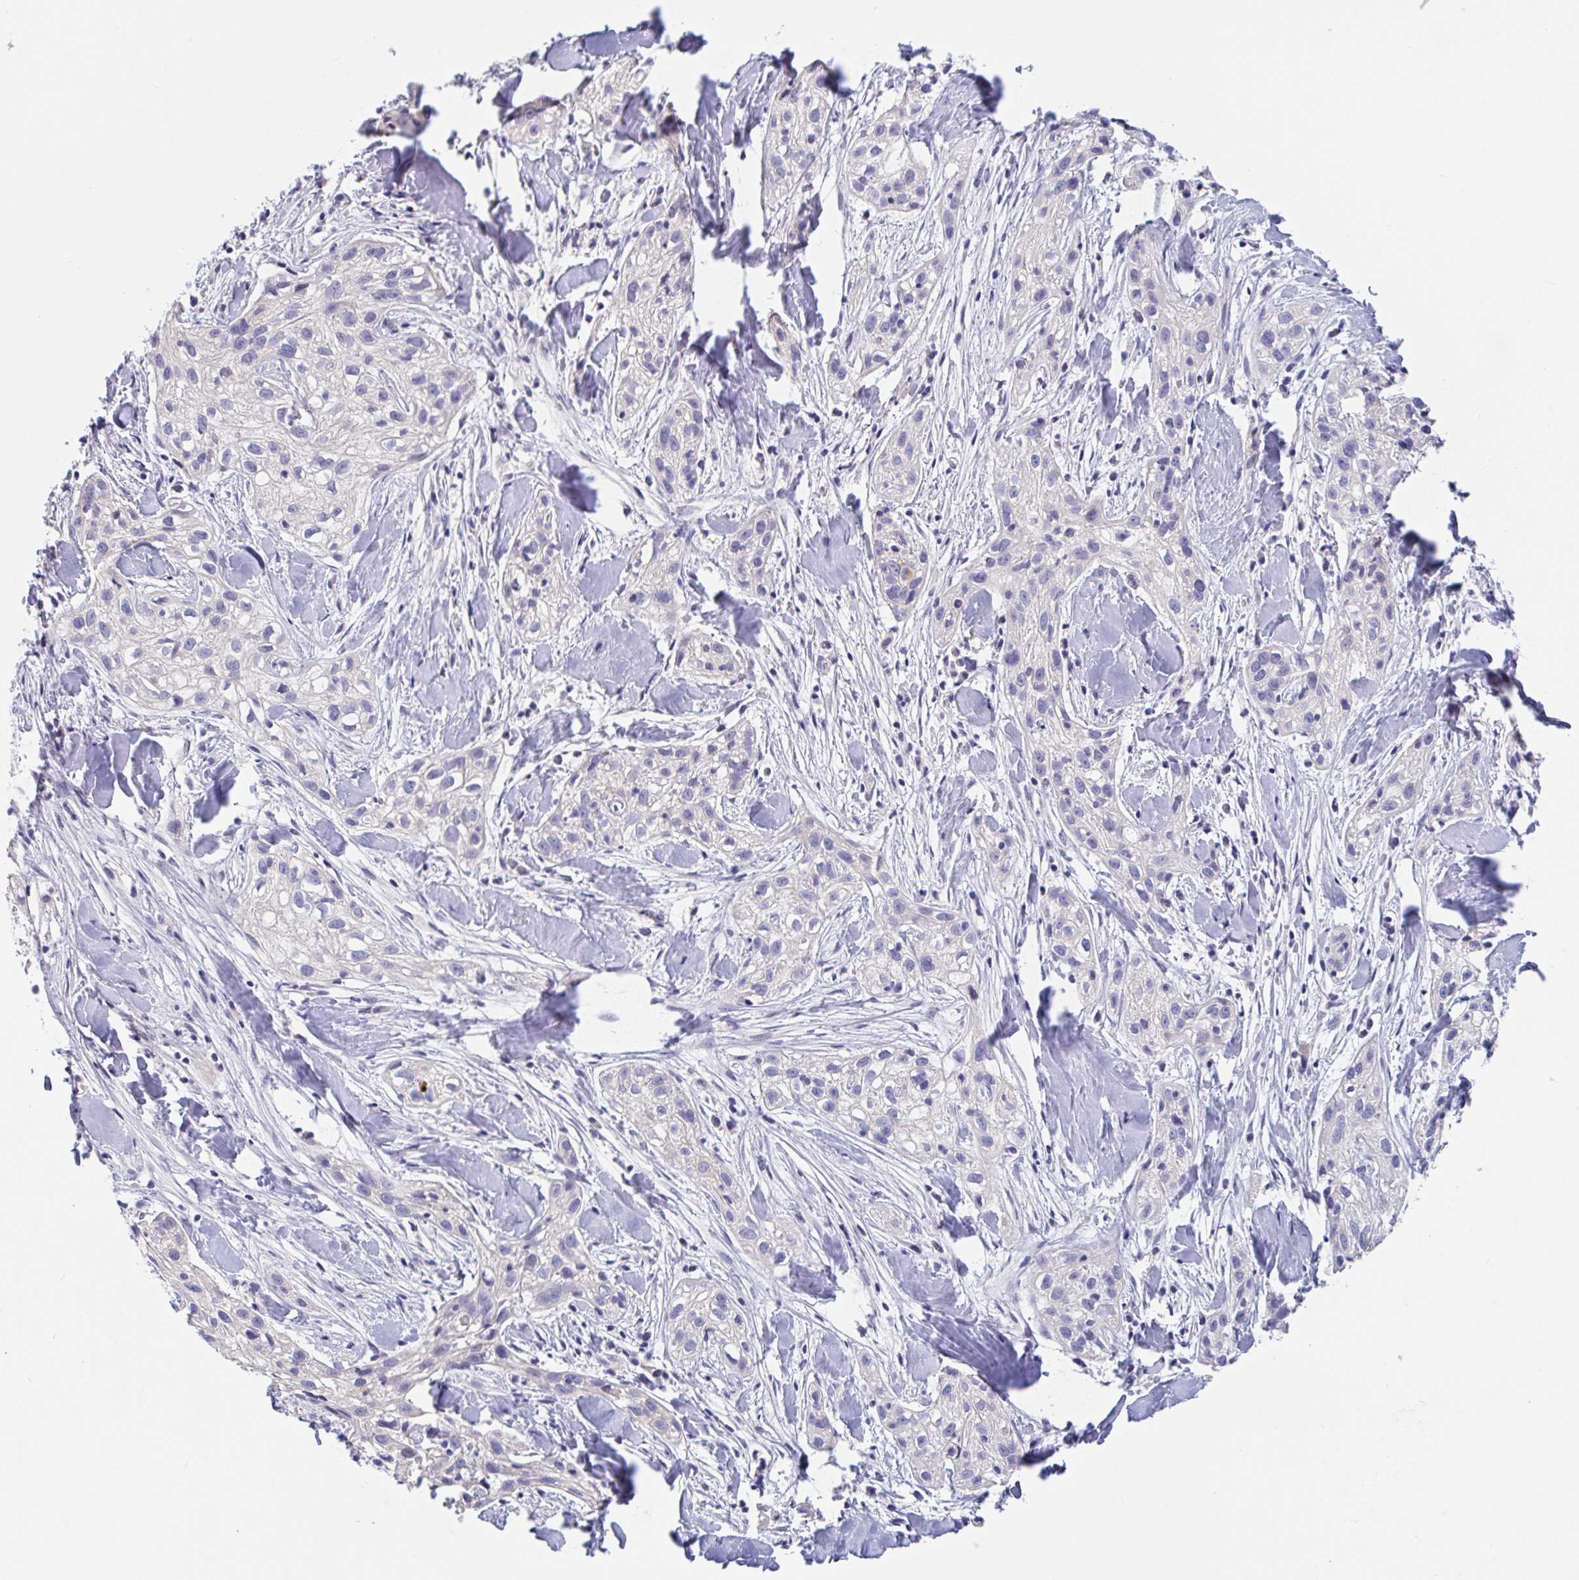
{"staining": {"intensity": "negative", "quantity": "none", "location": "none"}, "tissue": "skin cancer", "cell_type": "Tumor cells", "image_type": "cancer", "snomed": [{"axis": "morphology", "description": "Squamous cell carcinoma, NOS"}, {"axis": "topography", "description": "Skin"}], "caption": "A histopathology image of squamous cell carcinoma (skin) stained for a protein displays no brown staining in tumor cells.", "gene": "UNKL", "patient": {"sex": "male", "age": 82}}